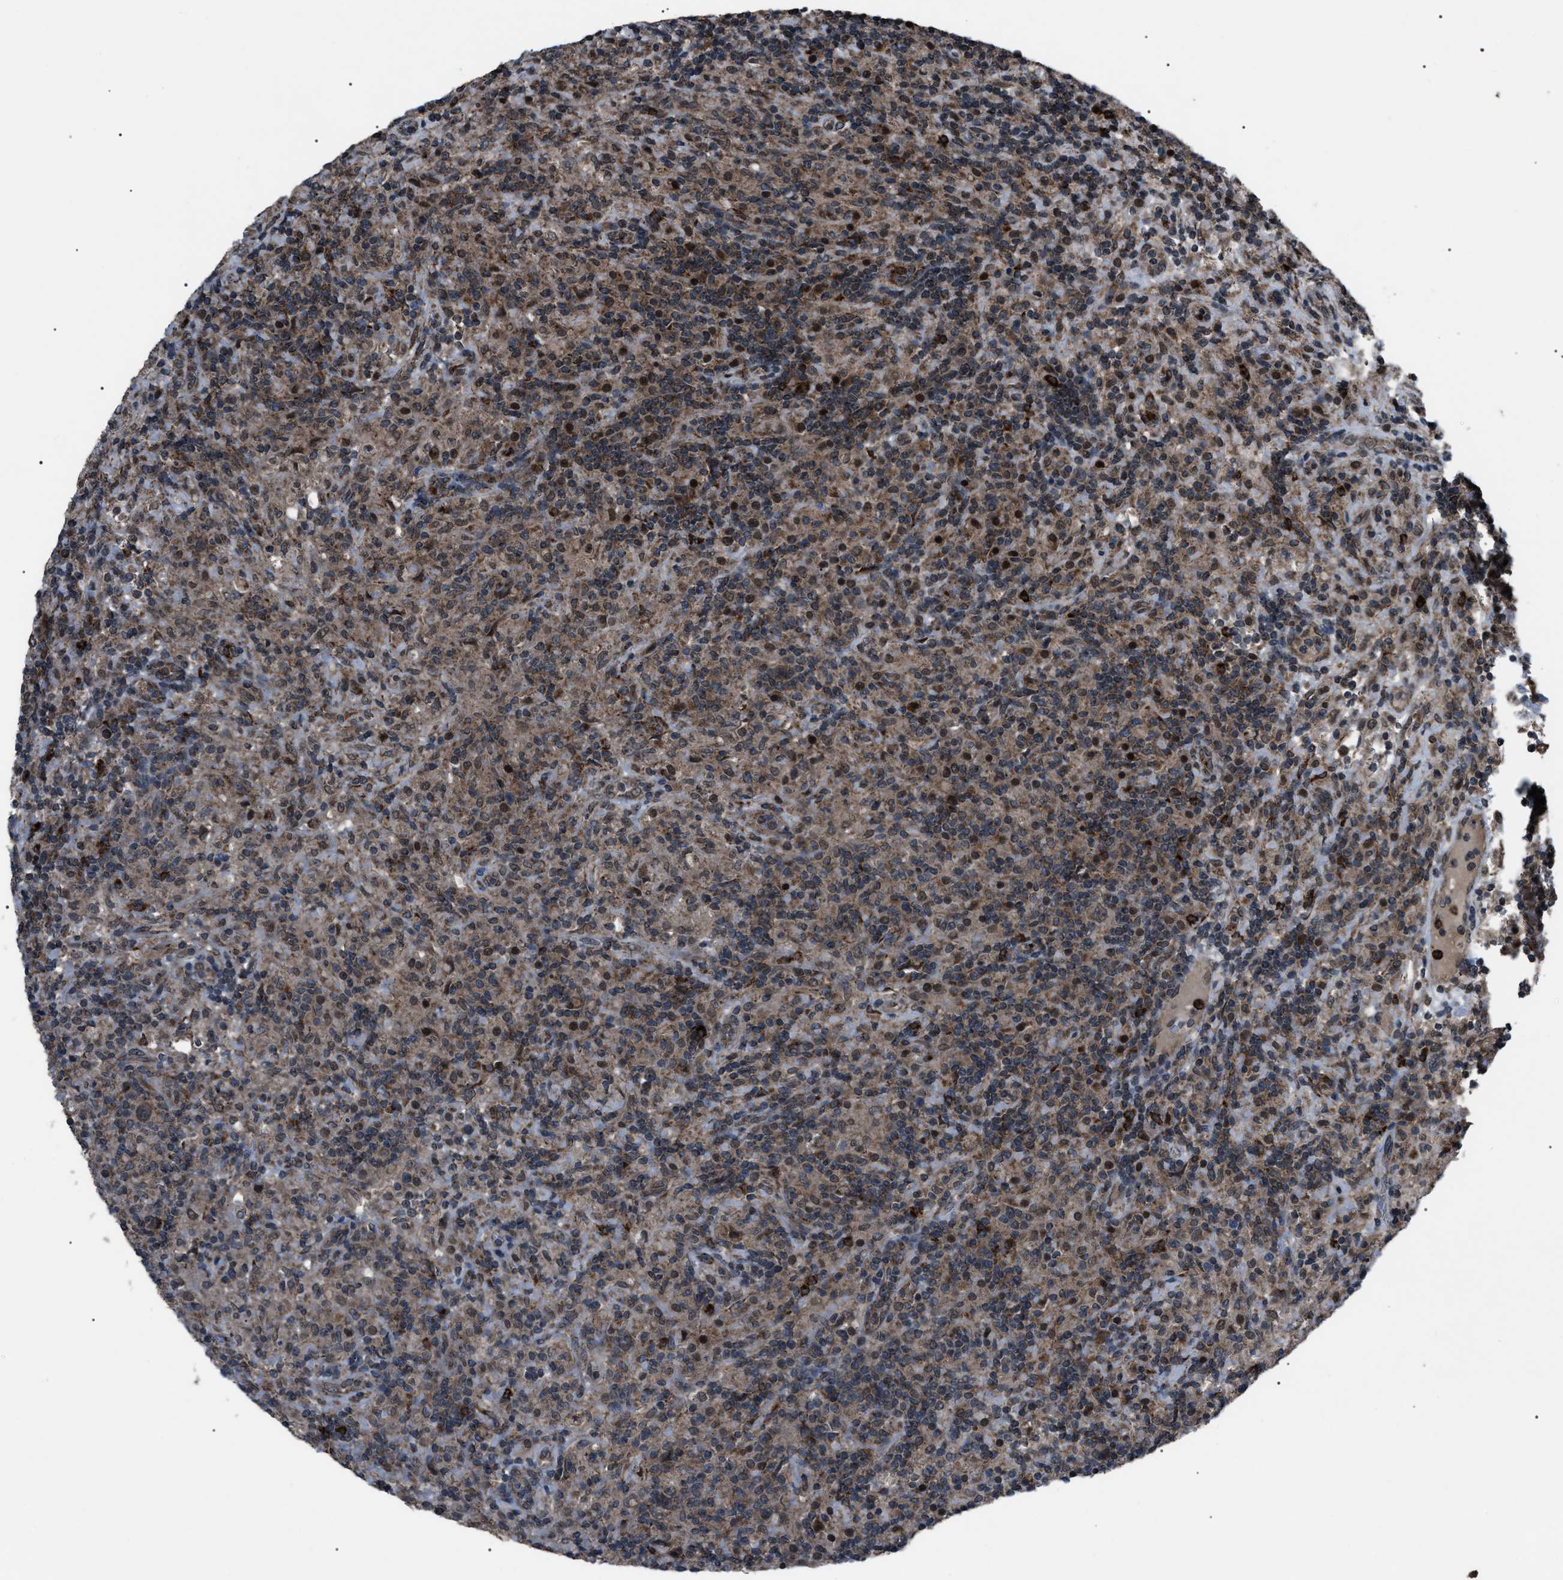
{"staining": {"intensity": "moderate", "quantity": ">75%", "location": "cytoplasmic/membranous,nuclear"}, "tissue": "lymphoma", "cell_type": "Tumor cells", "image_type": "cancer", "snomed": [{"axis": "morphology", "description": "Hodgkin's disease, NOS"}, {"axis": "topography", "description": "Lymph node"}], "caption": "A photomicrograph showing moderate cytoplasmic/membranous and nuclear expression in about >75% of tumor cells in Hodgkin's disease, as visualized by brown immunohistochemical staining.", "gene": "ZFAND2A", "patient": {"sex": "male", "age": 70}}